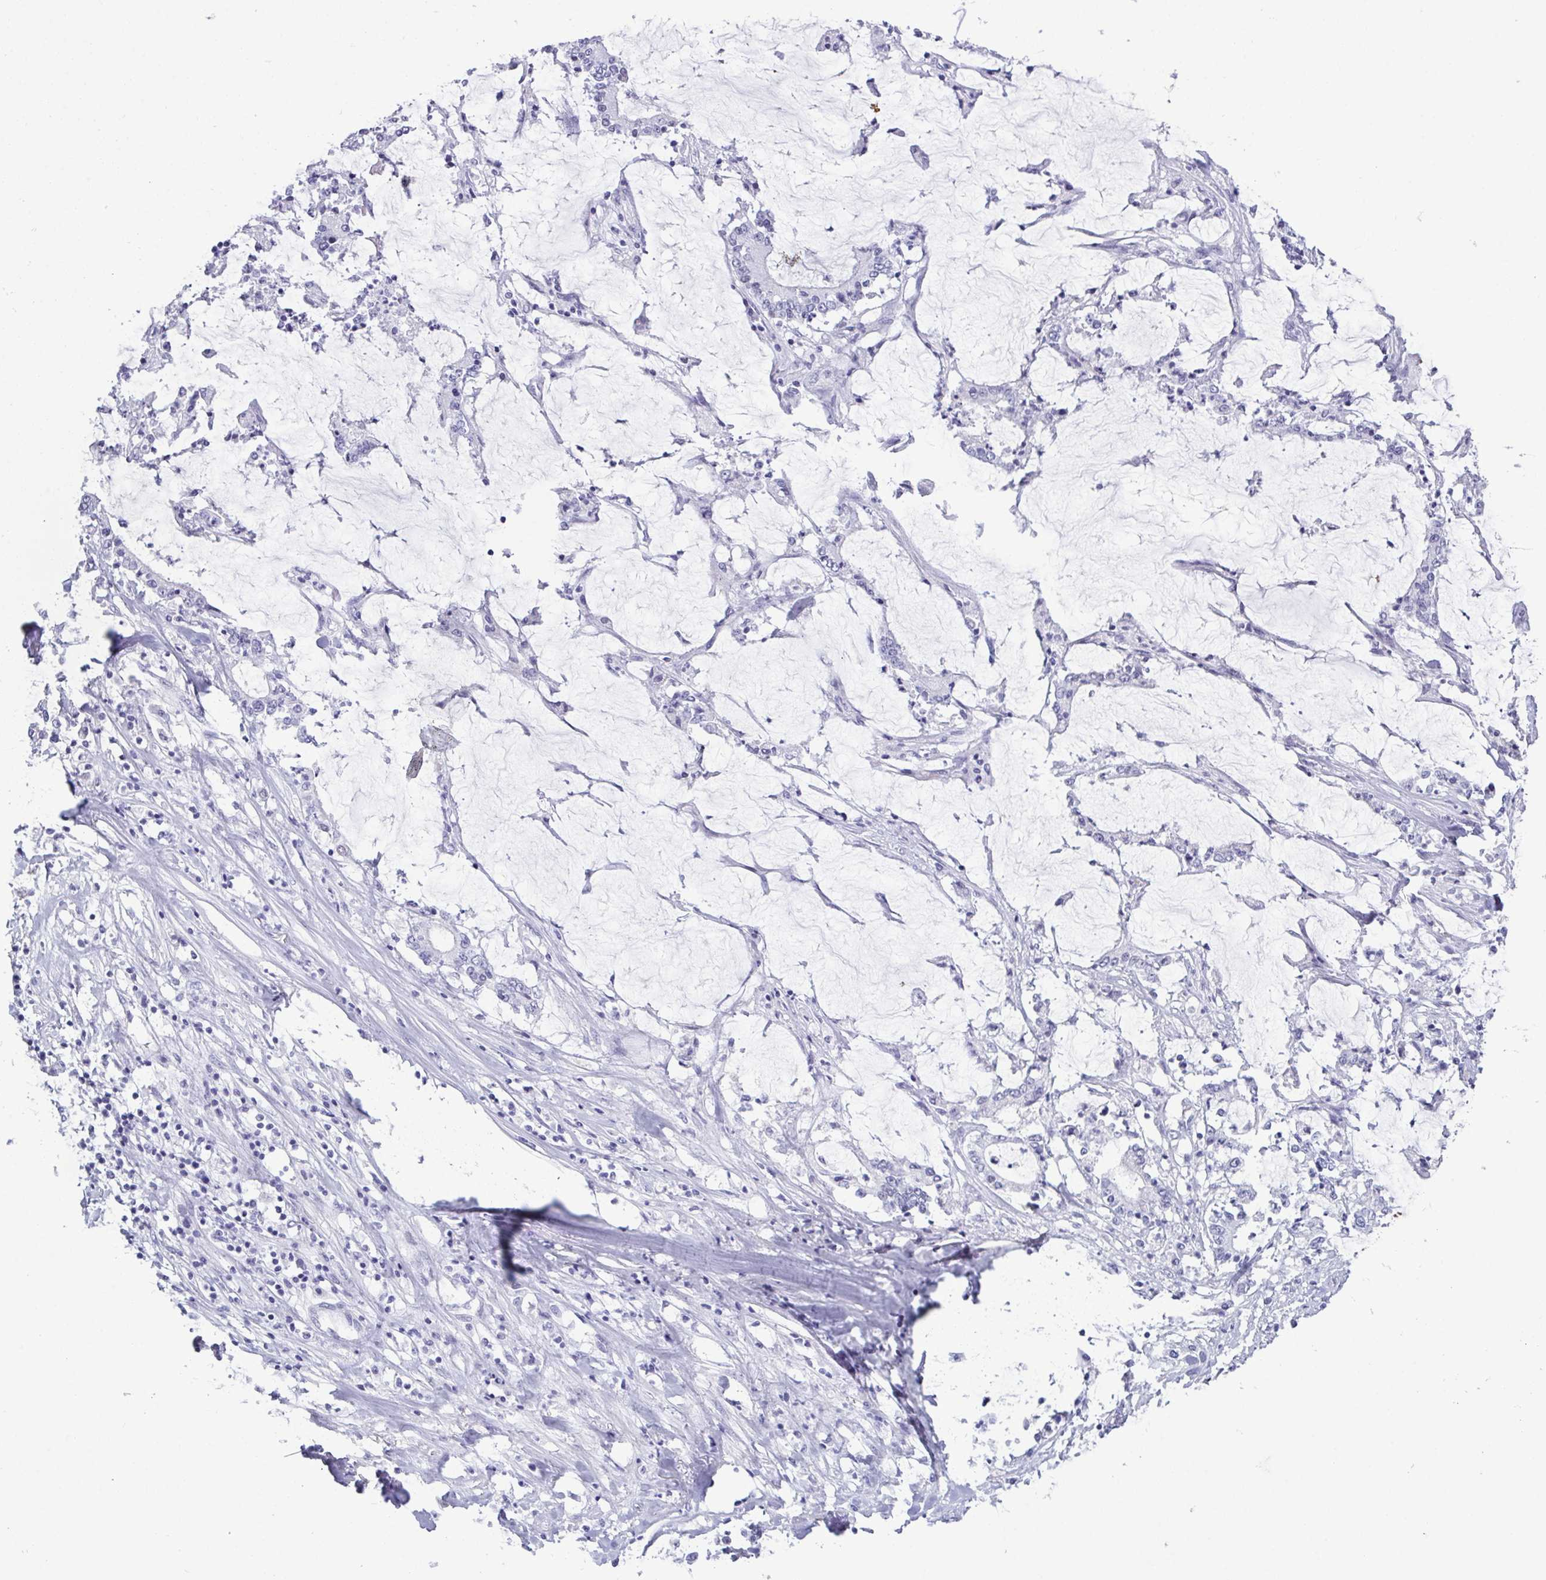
{"staining": {"intensity": "negative", "quantity": "none", "location": "none"}, "tissue": "stomach cancer", "cell_type": "Tumor cells", "image_type": "cancer", "snomed": [{"axis": "morphology", "description": "Adenocarcinoma, NOS"}, {"axis": "topography", "description": "Stomach, upper"}], "caption": "Histopathology image shows no significant protein positivity in tumor cells of stomach cancer. The staining is performed using DAB (3,3'-diaminobenzidine) brown chromogen with nuclei counter-stained in using hematoxylin.", "gene": "SUGP2", "patient": {"sex": "male", "age": 68}}